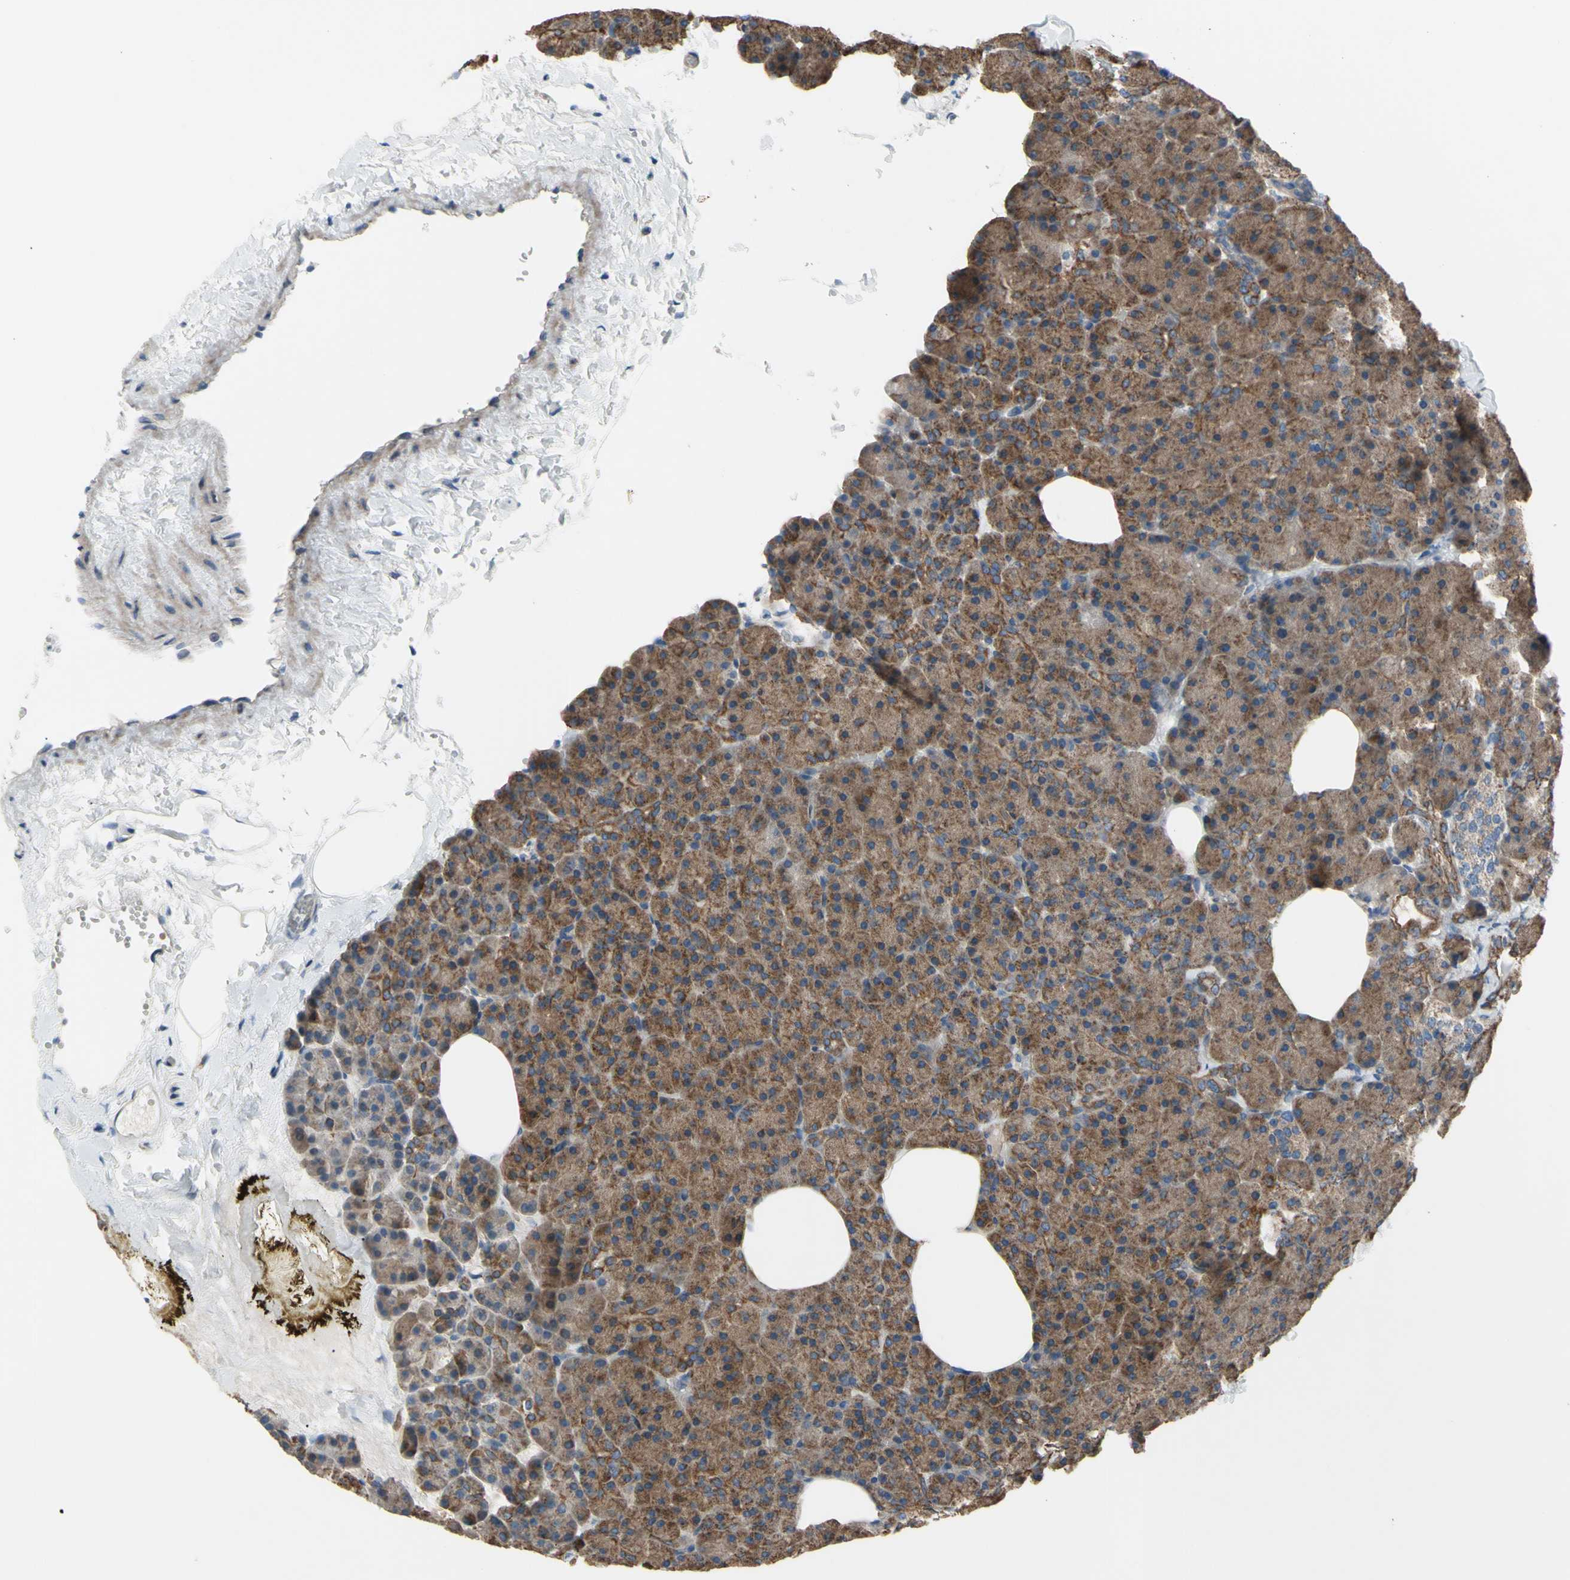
{"staining": {"intensity": "moderate", "quantity": ">75%", "location": "cytoplasmic/membranous"}, "tissue": "pancreas", "cell_type": "Exocrine glandular cells", "image_type": "normal", "snomed": [{"axis": "morphology", "description": "Normal tissue, NOS"}, {"axis": "topography", "description": "Pancreas"}], "caption": "The image displays a brown stain indicating the presence of a protein in the cytoplasmic/membranous of exocrine glandular cells in pancreas. The staining was performed using DAB to visualize the protein expression in brown, while the nuclei were stained in blue with hematoxylin (Magnification: 20x).", "gene": "GRAMD2B", "patient": {"sex": "female", "age": 35}}